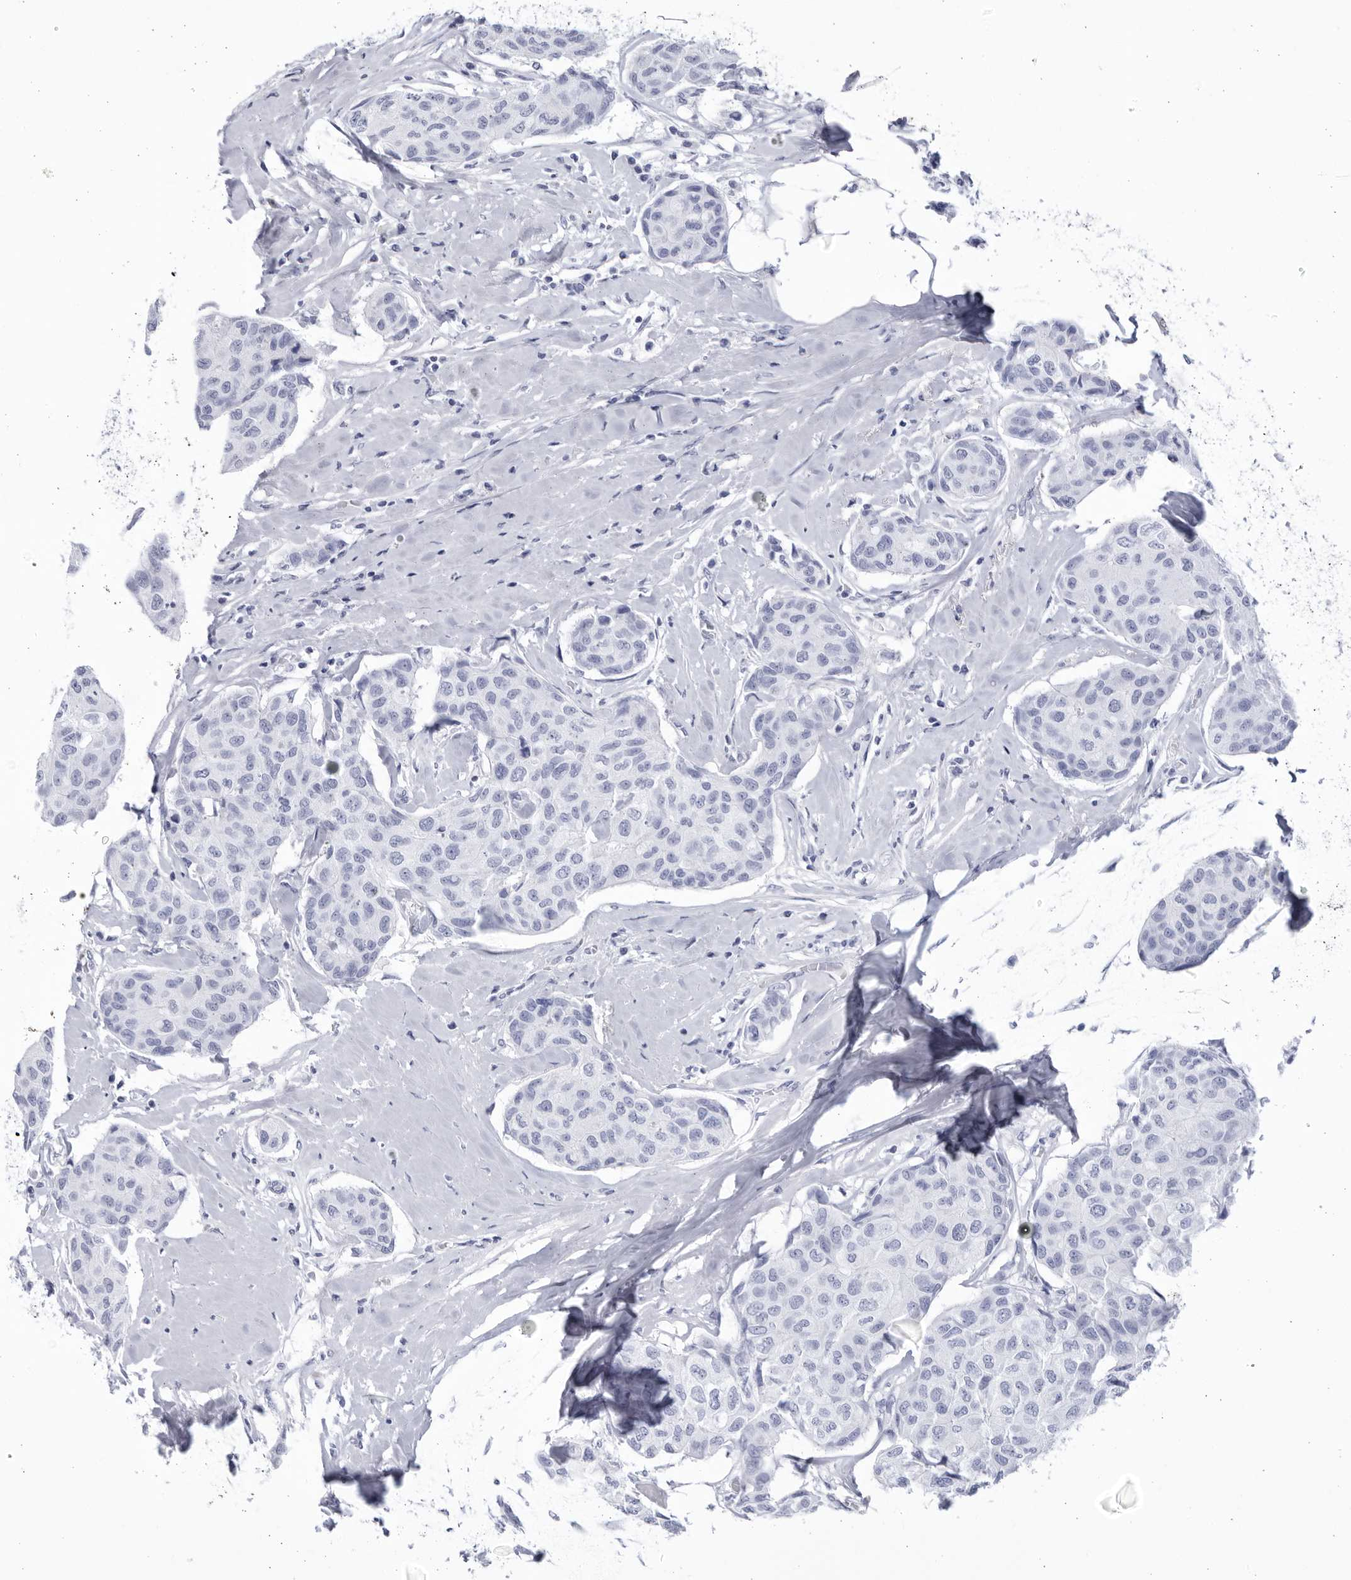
{"staining": {"intensity": "negative", "quantity": "none", "location": "none"}, "tissue": "breast cancer", "cell_type": "Tumor cells", "image_type": "cancer", "snomed": [{"axis": "morphology", "description": "Duct carcinoma"}, {"axis": "topography", "description": "Breast"}], "caption": "Tumor cells are negative for protein expression in human breast cancer (infiltrating ductal carcinoma). Nuclei are stained in blue.", "gene": "CCDC181", "patient": {"sex": "female", "age": 80}}